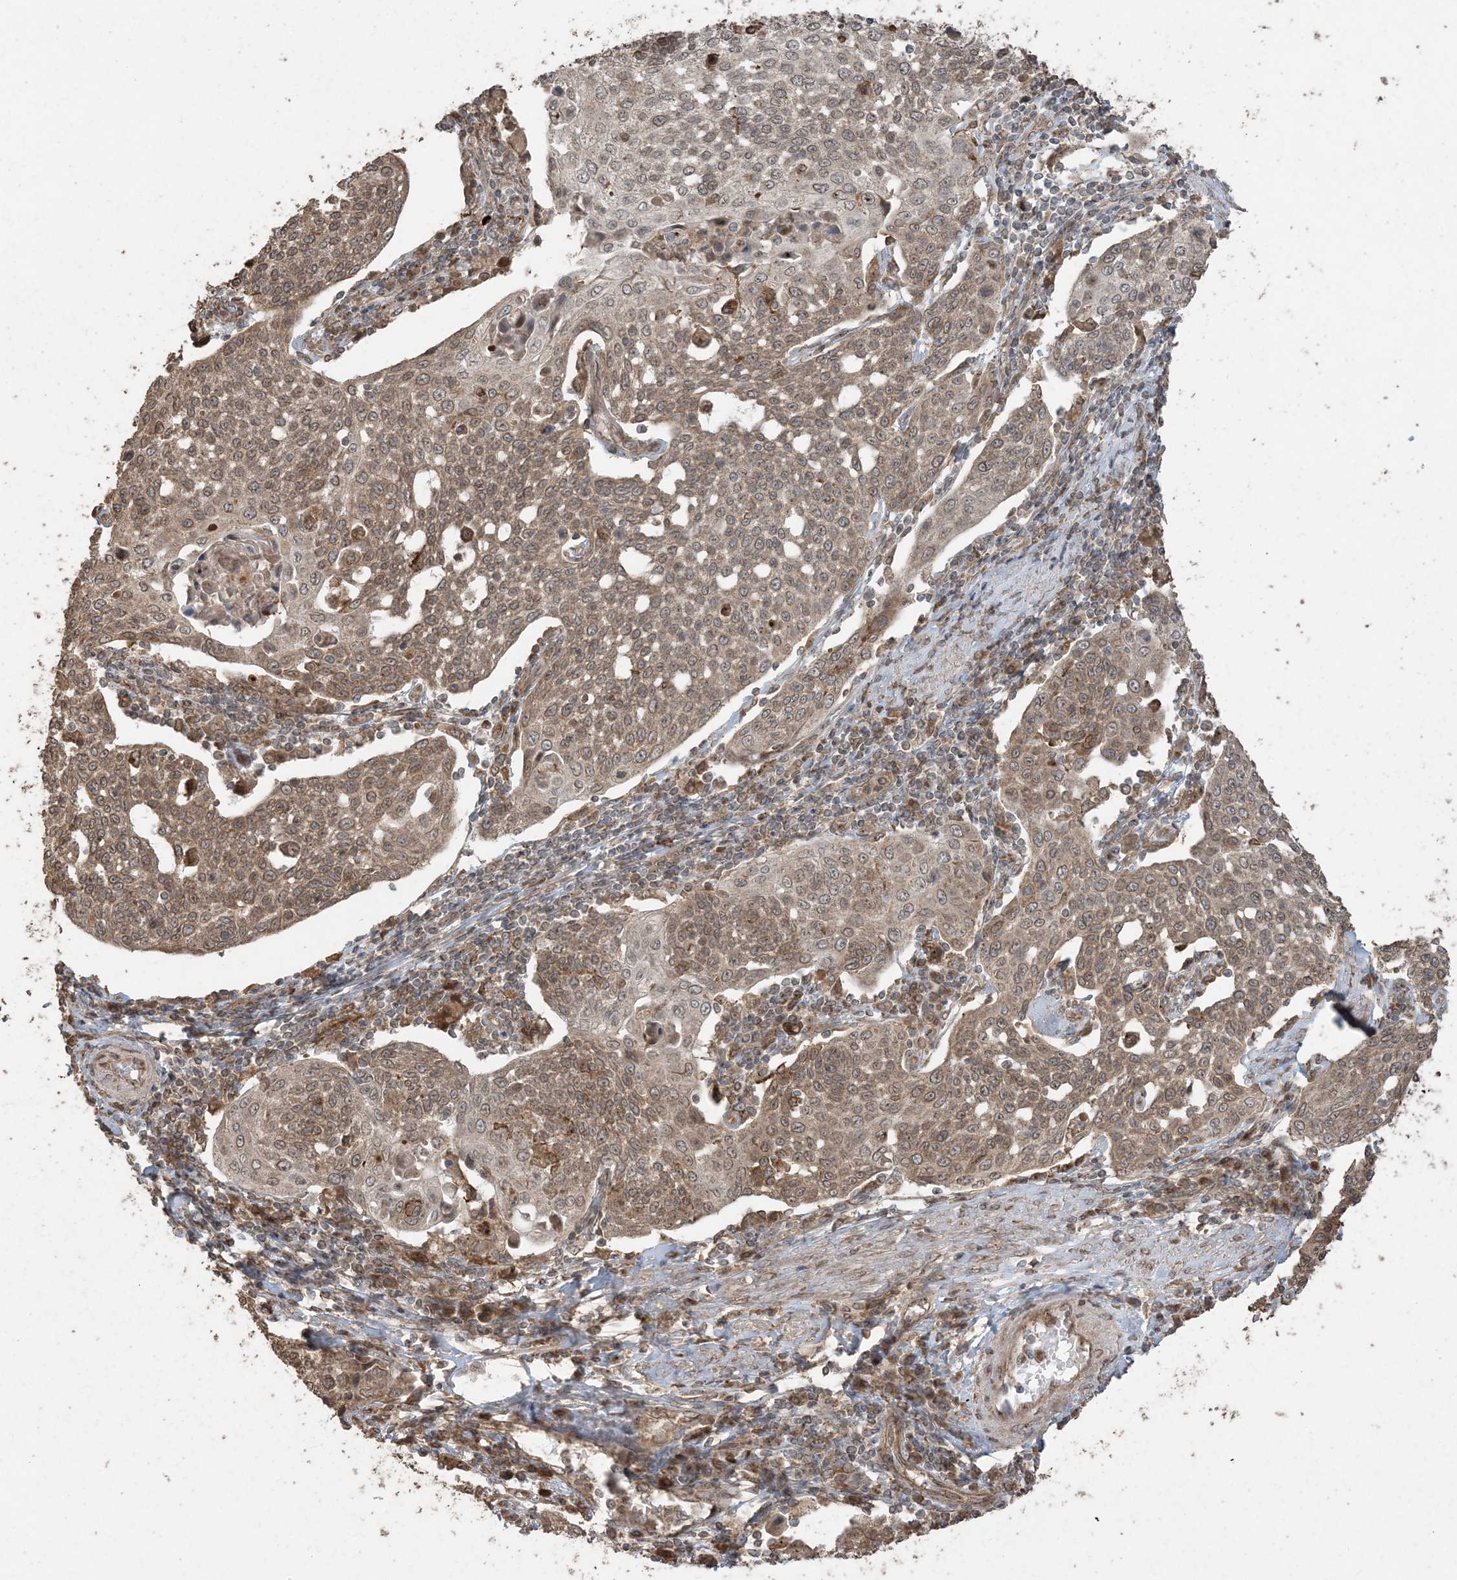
{"staining": {"intensity": "moderate", "quantity": ">75%", "location": "cytoplasmic/membranous"}, "tissue": "cervical cancer", "cell_type": "Tumor cells", "image_type": "cancer", "snomed": [{"axis": "morphology", "description": "Squamous cell carcinoma, NOS"}, {"axis": "topography", "description": "Cervix"}], "caption": "Immunohistochemistry micrograph of neoplastic tissue: squamous cell carcinoma (cervical) stained using IHC exhibits medium levels of moderate protein expression localized specifically in the cytoplasmic/membranous of tumor cells, appearing as a cytoplasmic/membranous brown color.", "gene": "DDX19B", "patient": {"sex": "female", "age": 34}}